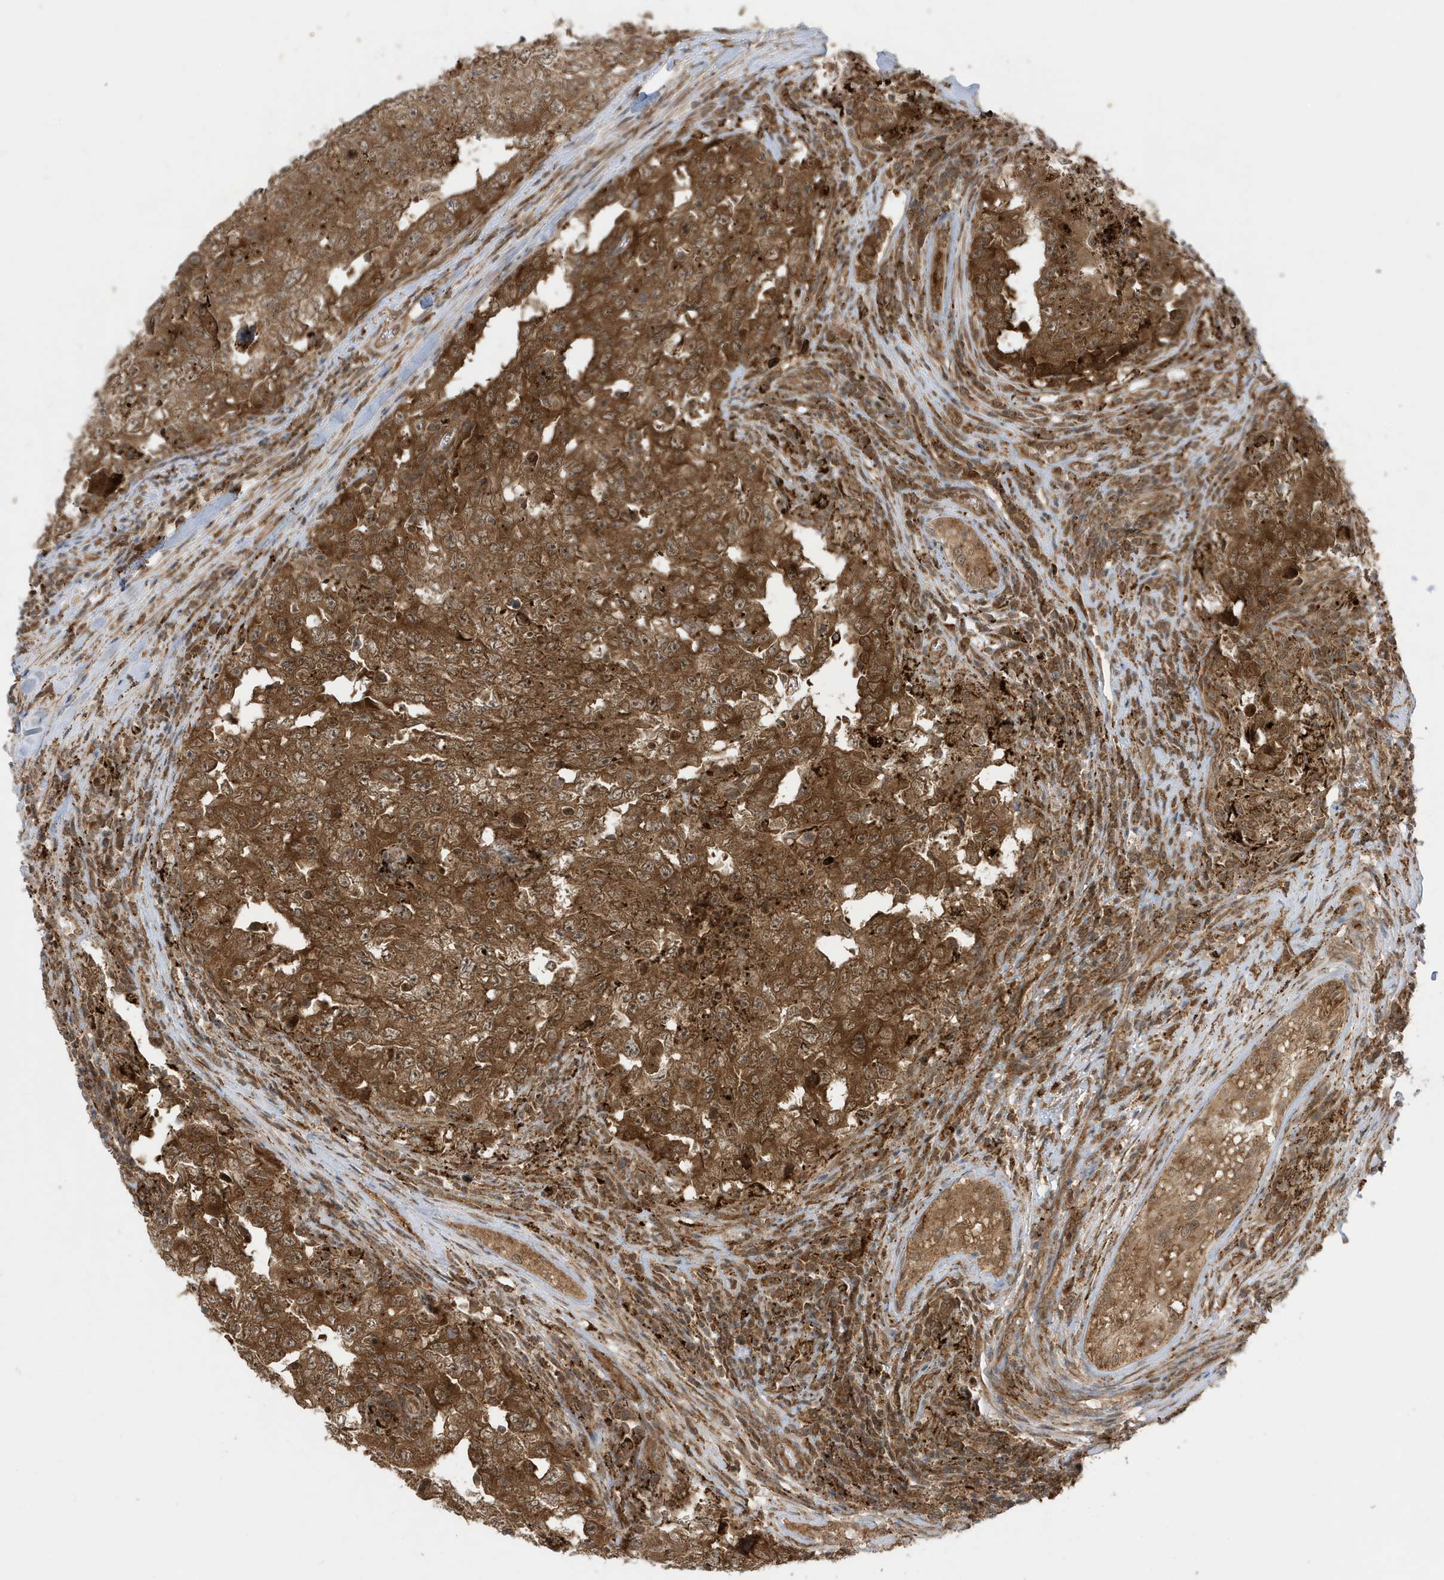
{"staining": {"intensity": "strong", "quantity": ">75%", "location": "cytoplasmic/membranous"}, "tissue": "testis cancer", "cell_type": "Tumor cells", "image_type": "cancer", "snomed": [{"axis": "morphology", "description": "Carcinoma, Embryonal, NOS"}, {"axis": "topography", "description": "Testis"}], "caption": "An immunohistochemistry micrograph of neoplastic tissue is shown. Protein staining in brown labels strong cytoplasmic/membranous positivity in testis embryonal carcinoma within tumor cells.", "gene": "DHX36", "patient": {"sex": "male", "age": 26}}